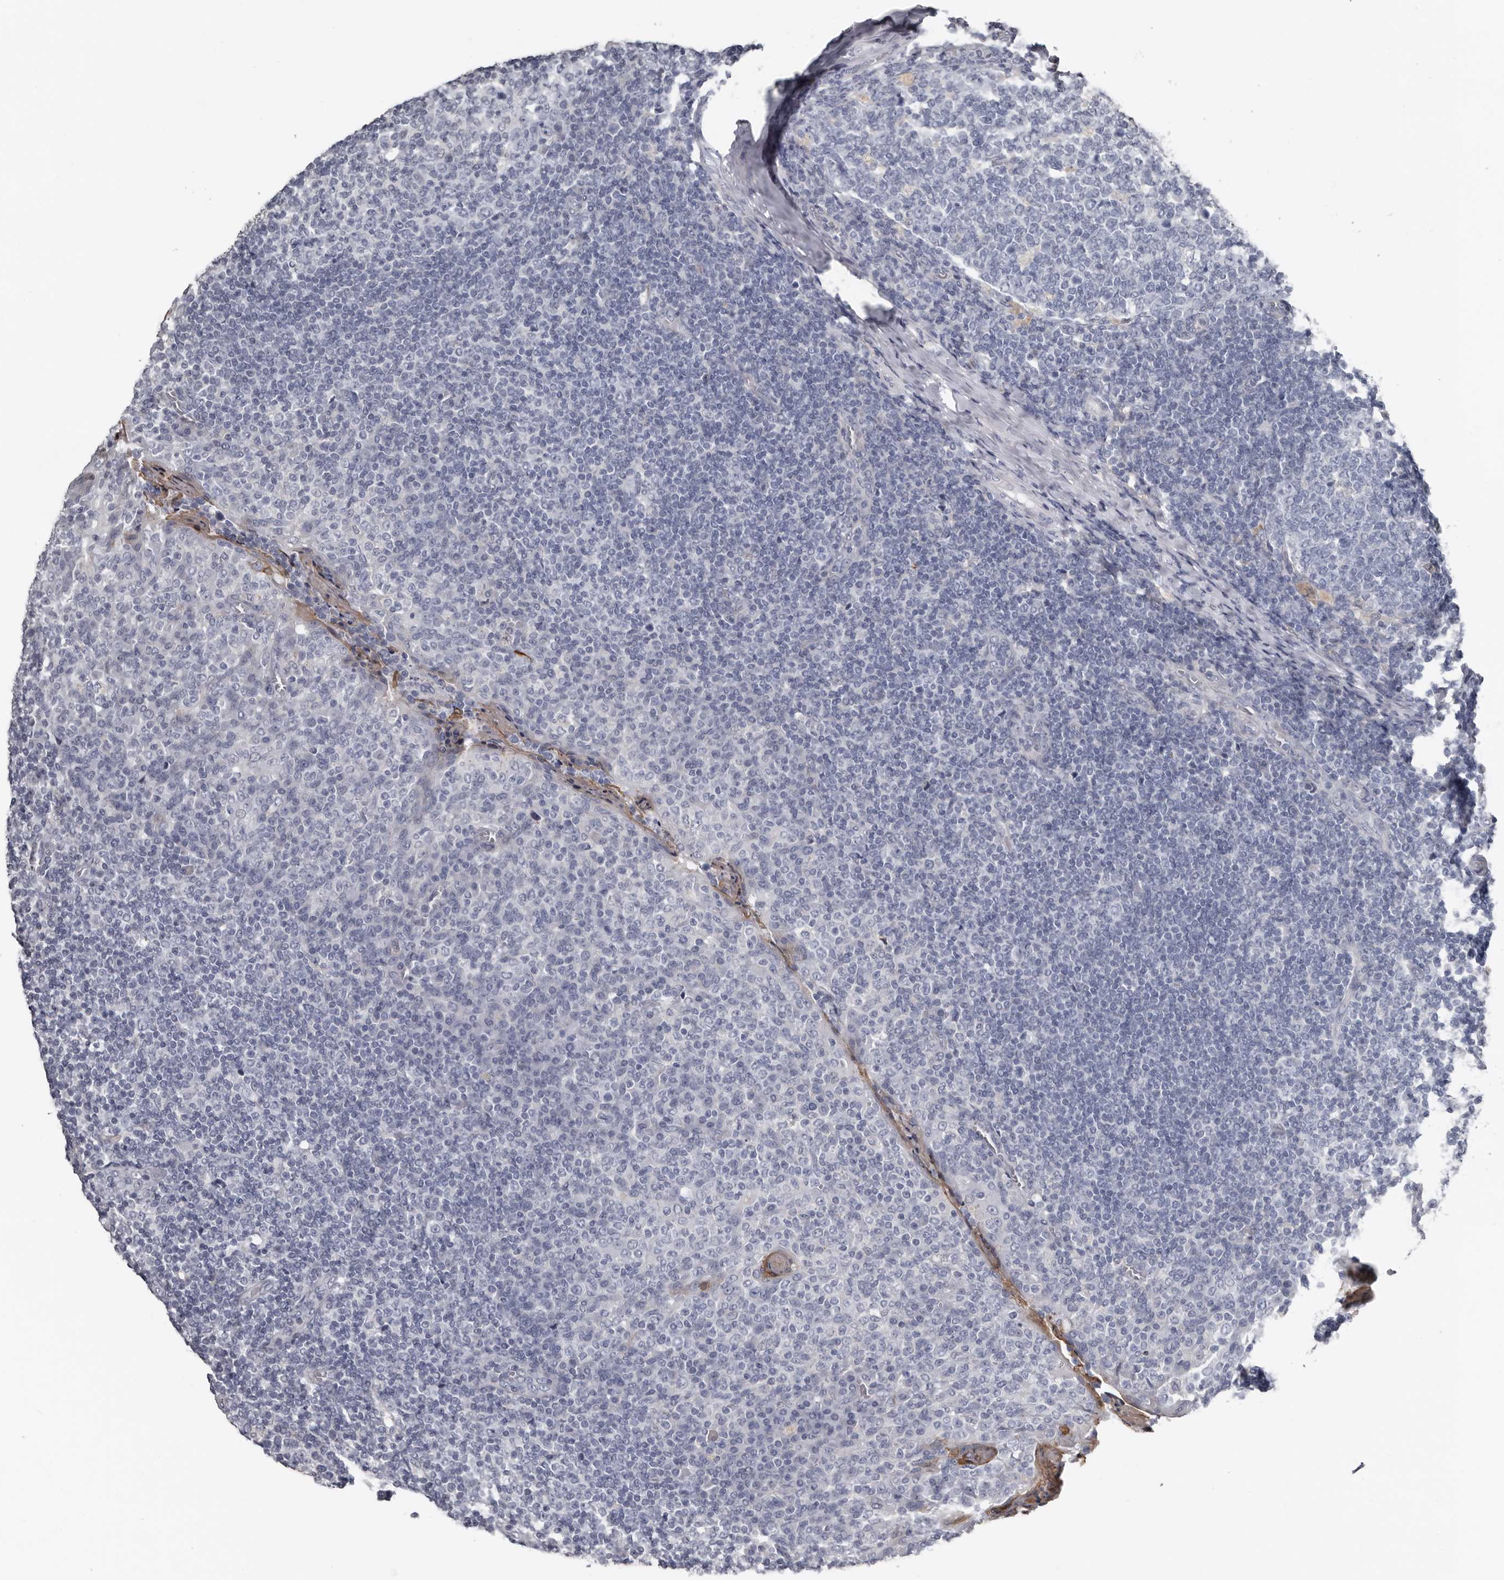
{"staining": {"intensity": "negative", "quantity": "none", "location": "none"}, "tissue": "tonsil", "cell_type": "Germinal center cells", "image_type": "normal", "snomed": [{"axis": "morphology", "description": "Normal tissue, NOS"}, {"axis": "topography", "description": "Tonsil"}], "caption": "High power microscopy histopathology image of an immunohistochemistry (IHC) histopathology image of benign tonsil, revealing no significant positivity in germinal center cells.", "gene": "FABP7", "patient": {"sex": "female", "age": 19}}